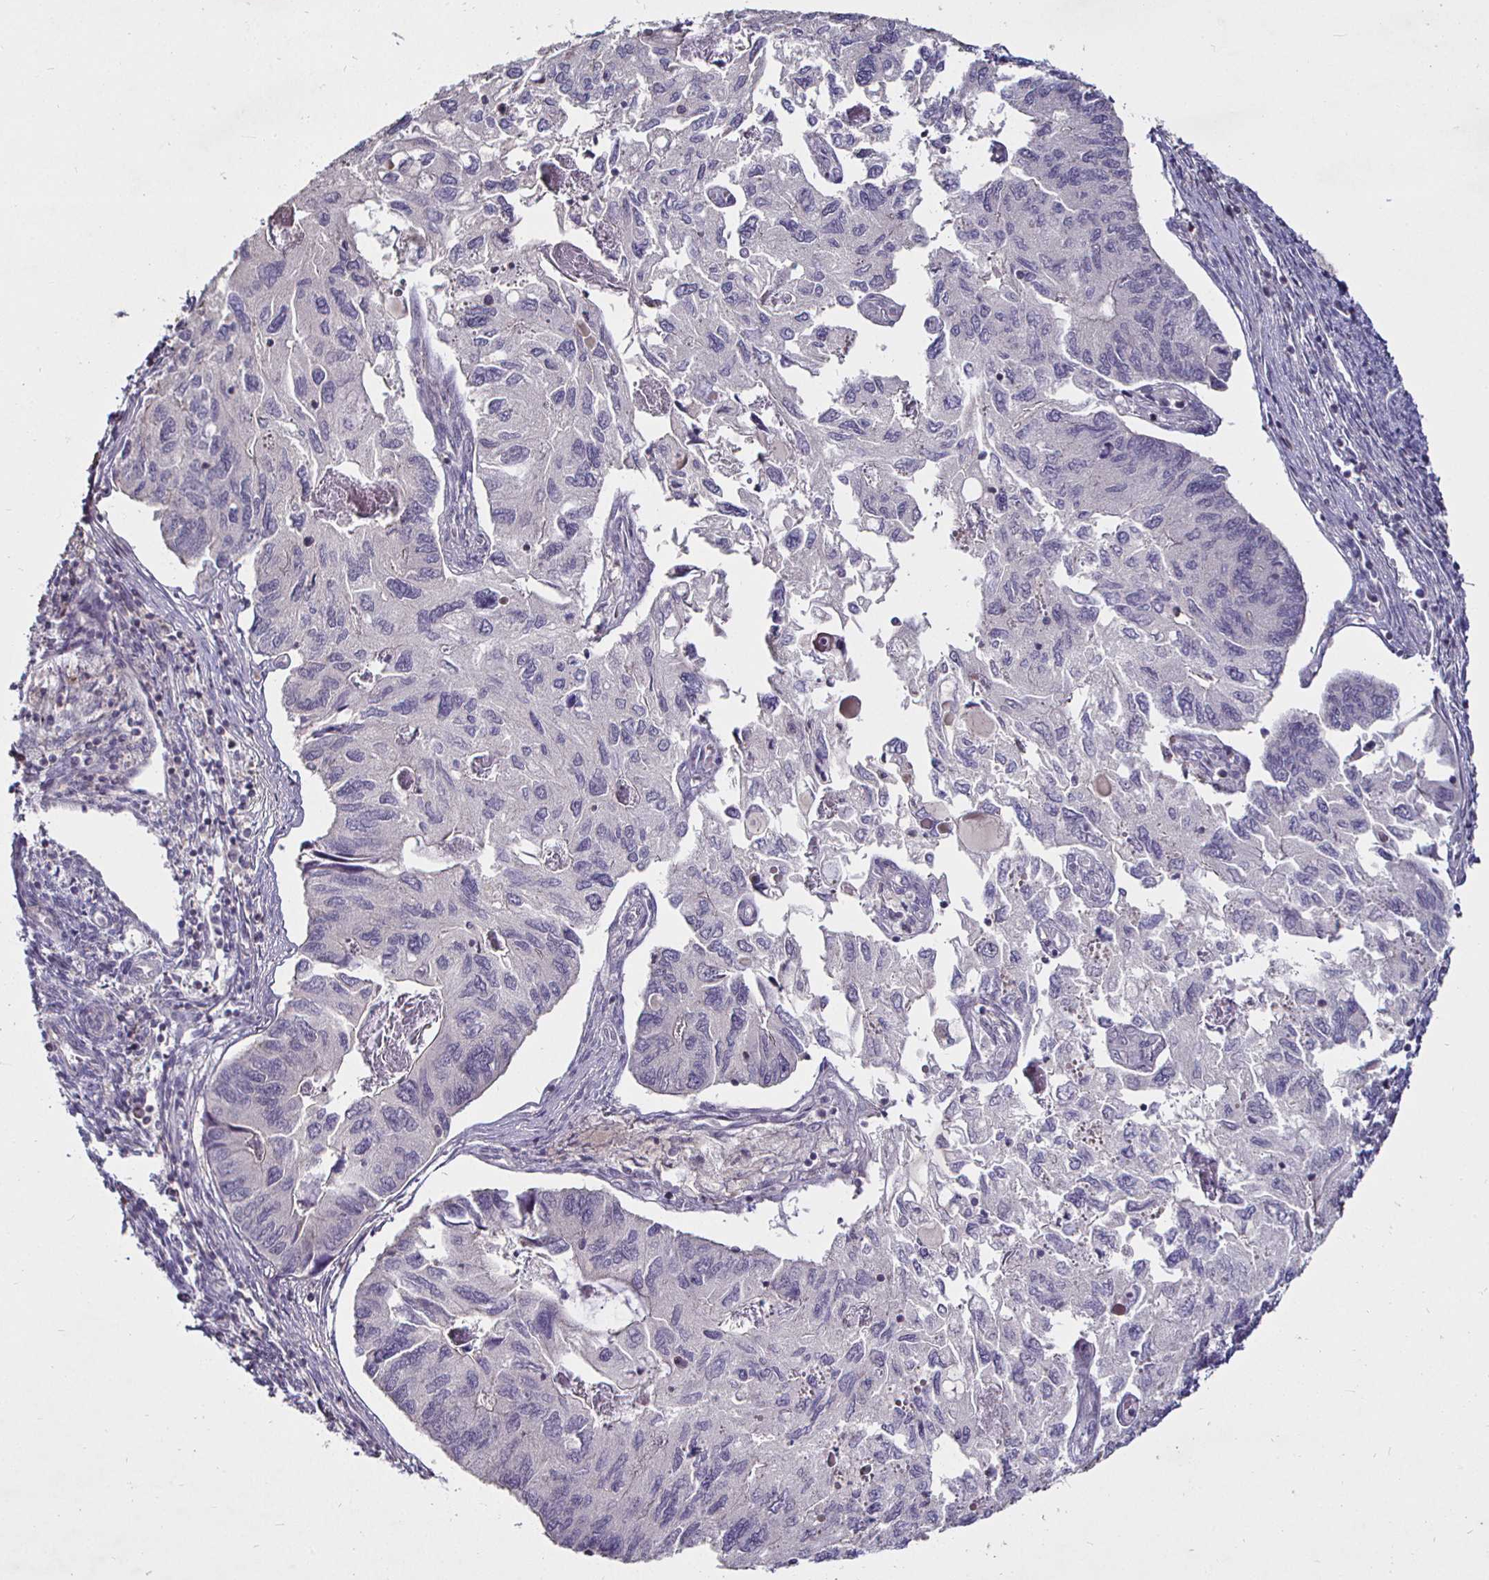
{"staining": {"intensity": "negative", "quantity": "none", "location": "none"}, "tissue": "endometrial cancer", "cell_type": "Tumor cells", "image_type": "cancer", "snomed": [{"axis": "morphology", "description": "Carcinoma, NOS"}, {"axis": "topography", "description": "Uterus"}], "caption": "Immunohistochemistry (IHC) of human carcinoma (endometrial) exhibits no staining in tumor cells.", "gene": "MLH1", "patient": {"sex": "female", "age": 76}}